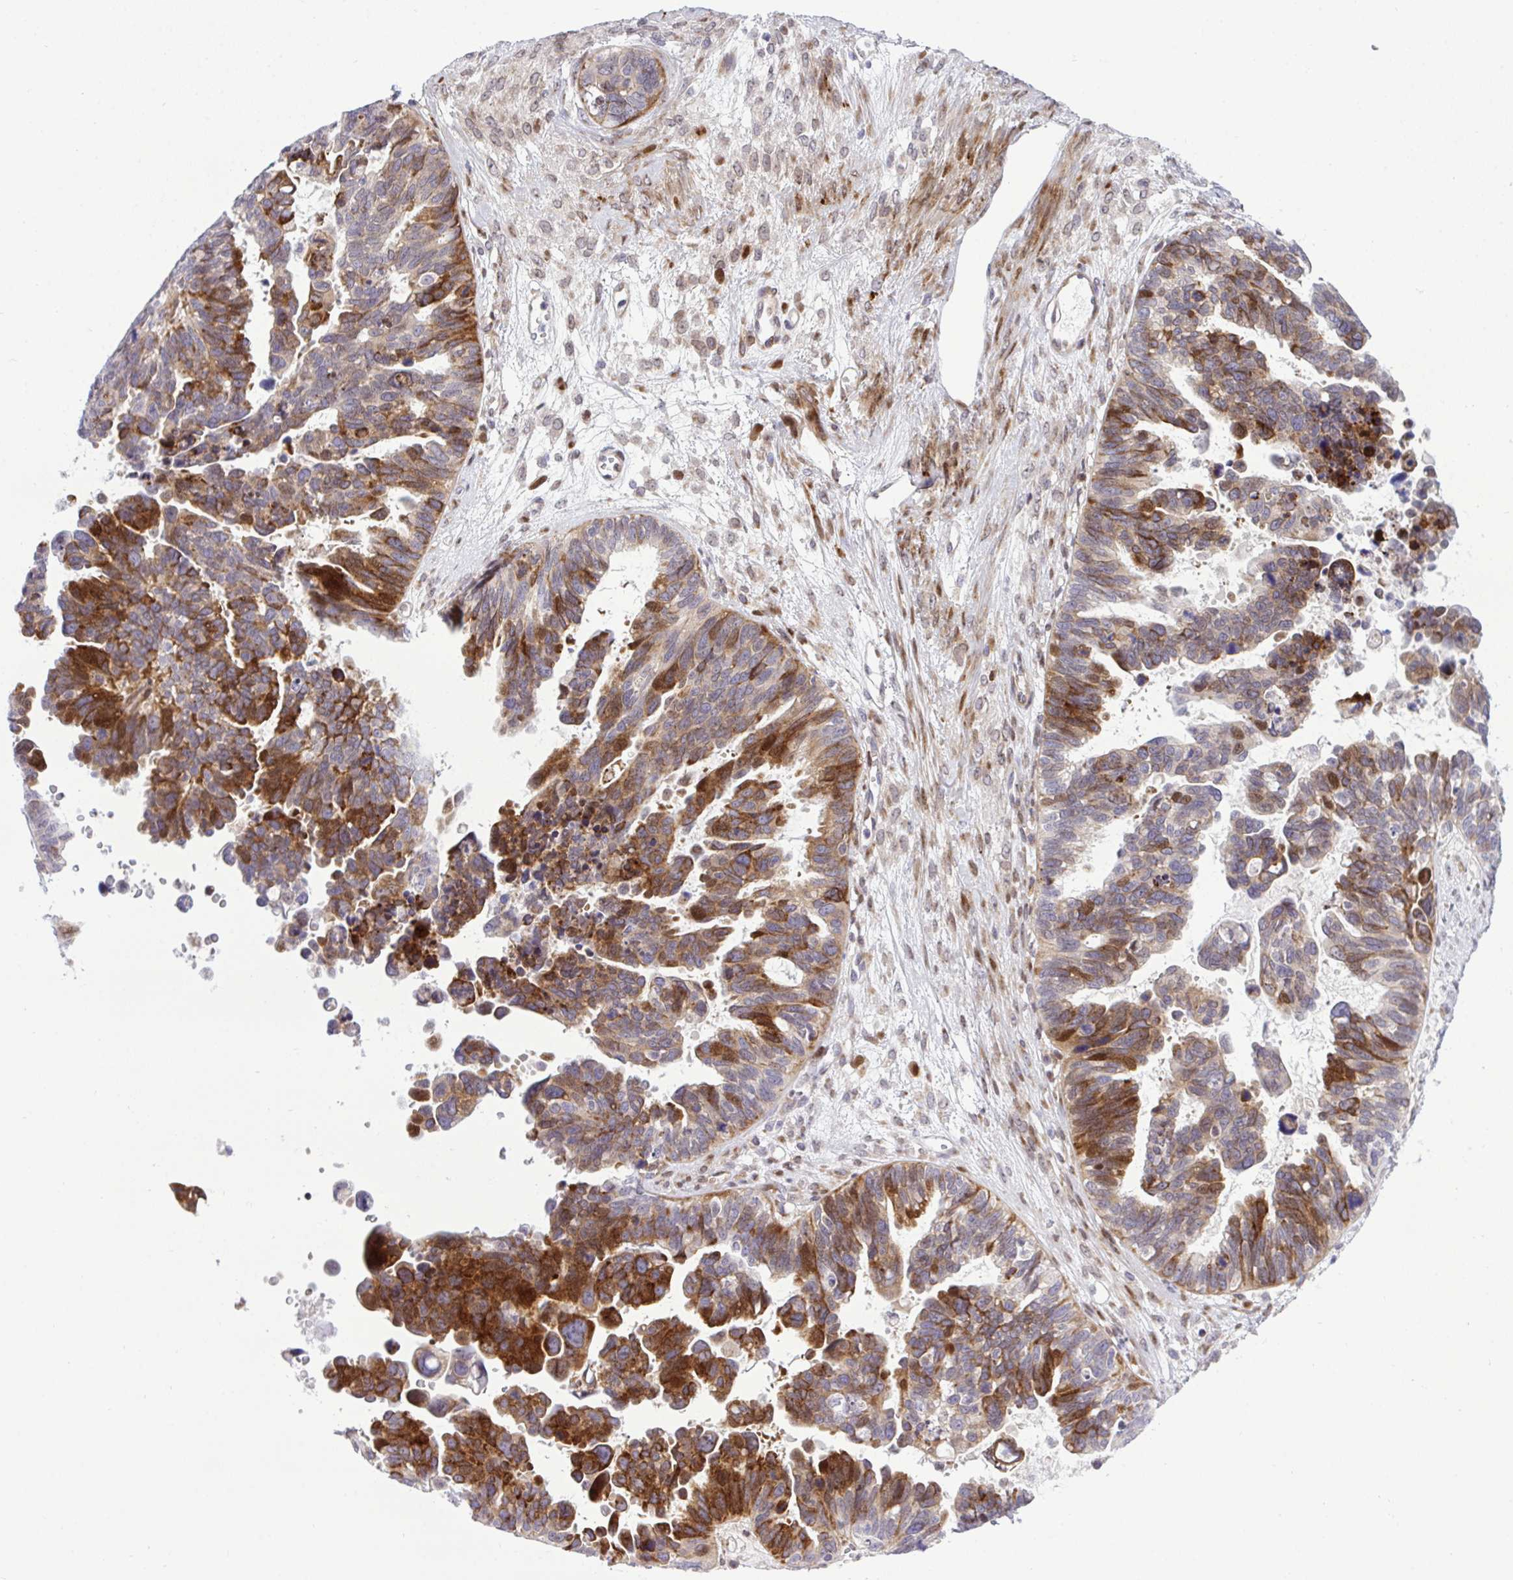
{"staining": {"intensity": "strong", "quantity": ">75%", "location": "cytoplasmic/membranous,nuclear"}, "tissue": "ovarian cancer", "cell_type": "Tumor cells", "image_type": "cancer", "snomed": [{"axis": "morphology", "description": "Cystadenocarcinoma, serous, NOS"}, {"axis": "topography", "description": "Ovary"}], "caption": "Serous cystadenocarcinoma (ovarian) stained for a protein displays strong cytoplasmic/membranous and nuclear positivity in tumor cells.", "gene": "CASTOR2", "patient": {"sex": "female", "age": 60}}